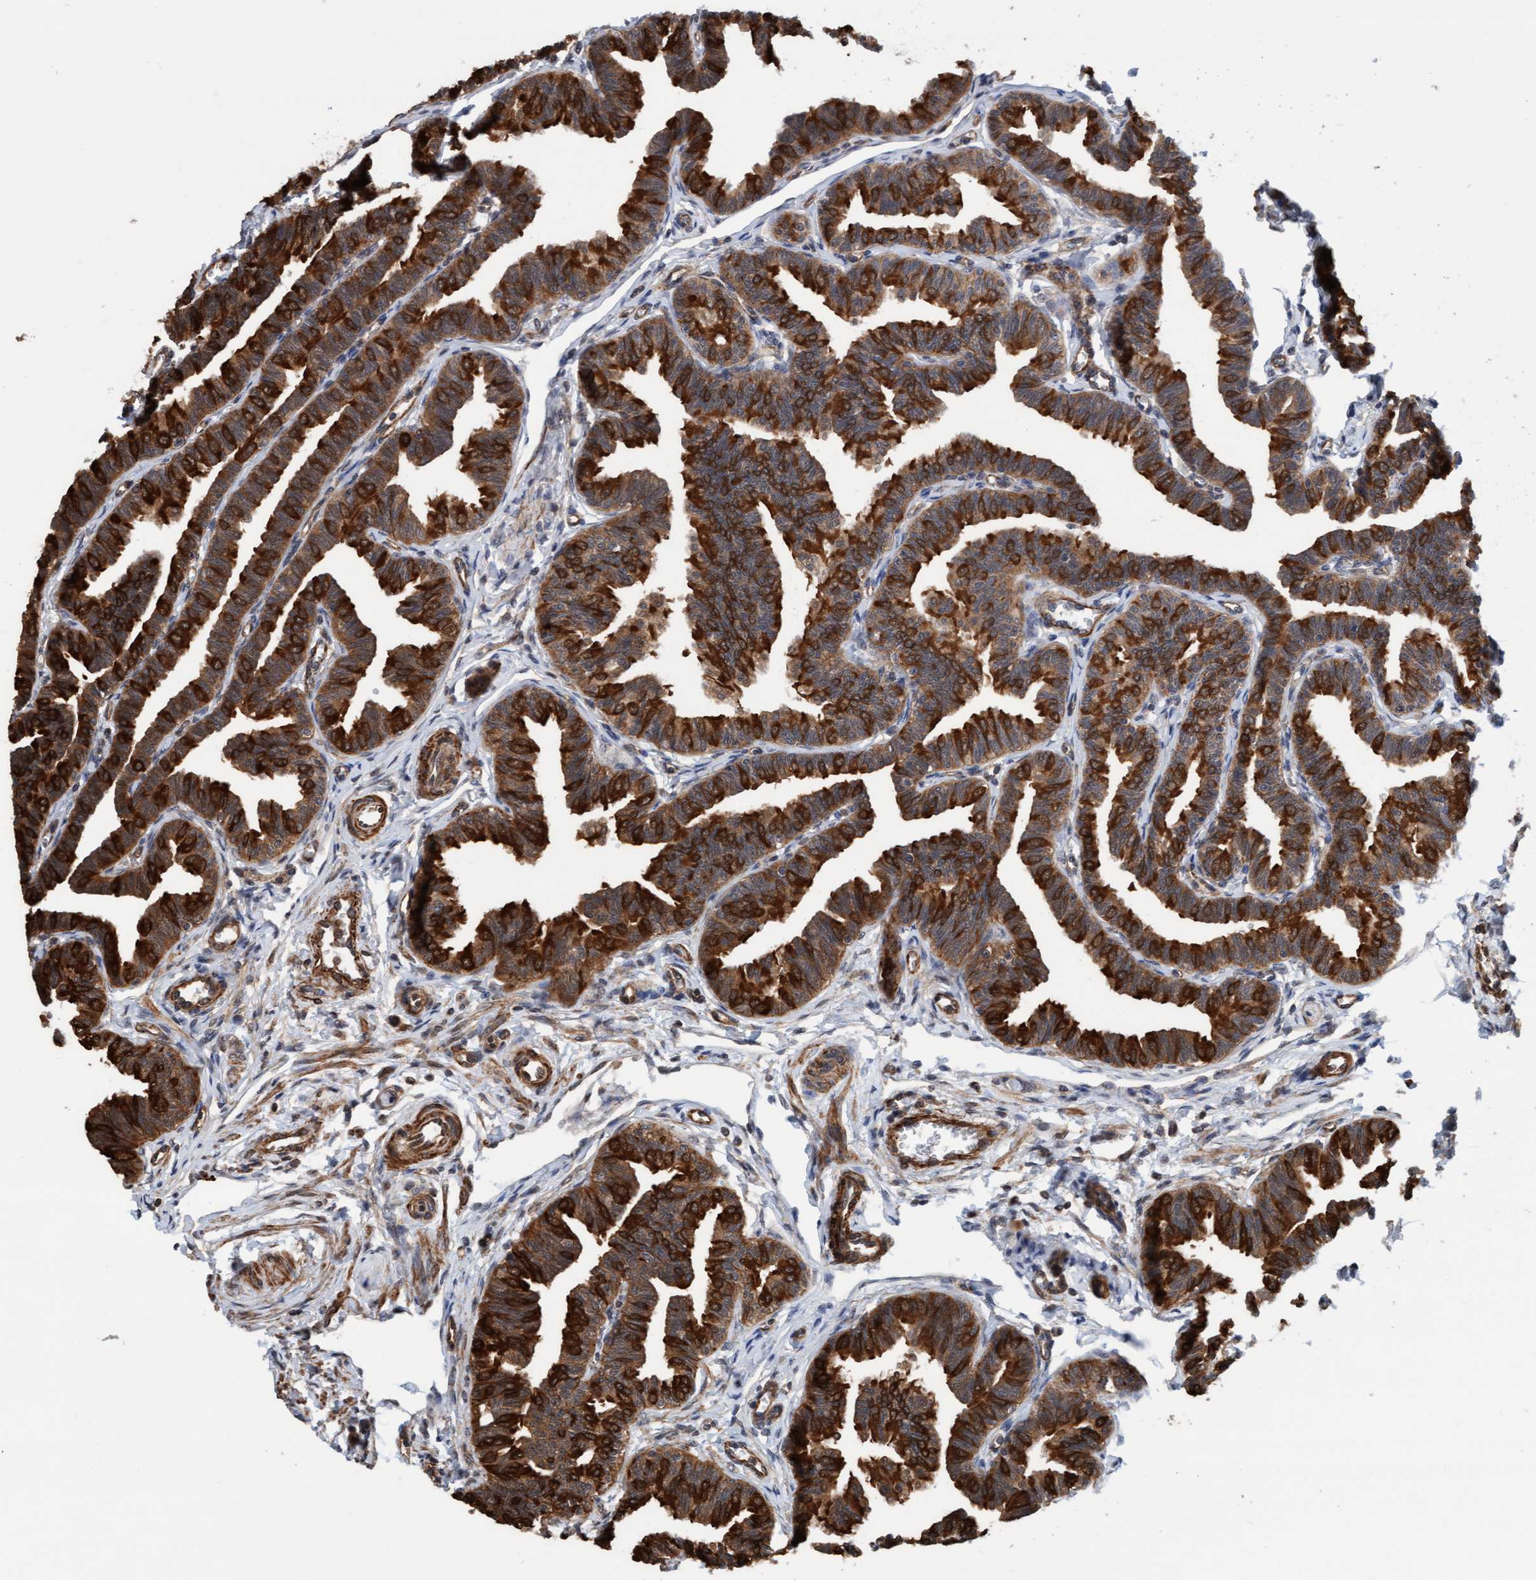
{"staining": {"intensity": "strong", "quantity": ">75%", "location": "cytoplasmic/membranous"}, "tissue": "fallopian tube", "cell_type": "Glandular cells", "image_type": "normal", "snomed": [{"axis": "morphology", "description": "Normal tissue, NOS"}, {"axis": "topography", "description": "Fallopian tube"}, {"axis": "topography", "description": "Ovary"}], "caption": "Protein expression analysis of benign fallopian tube demonstrates strong cytoplasmic/membranous staining in about >75% of glandular cells.", "gene": "STXBP4", "patient": {"sex": "female", "age": 23}}